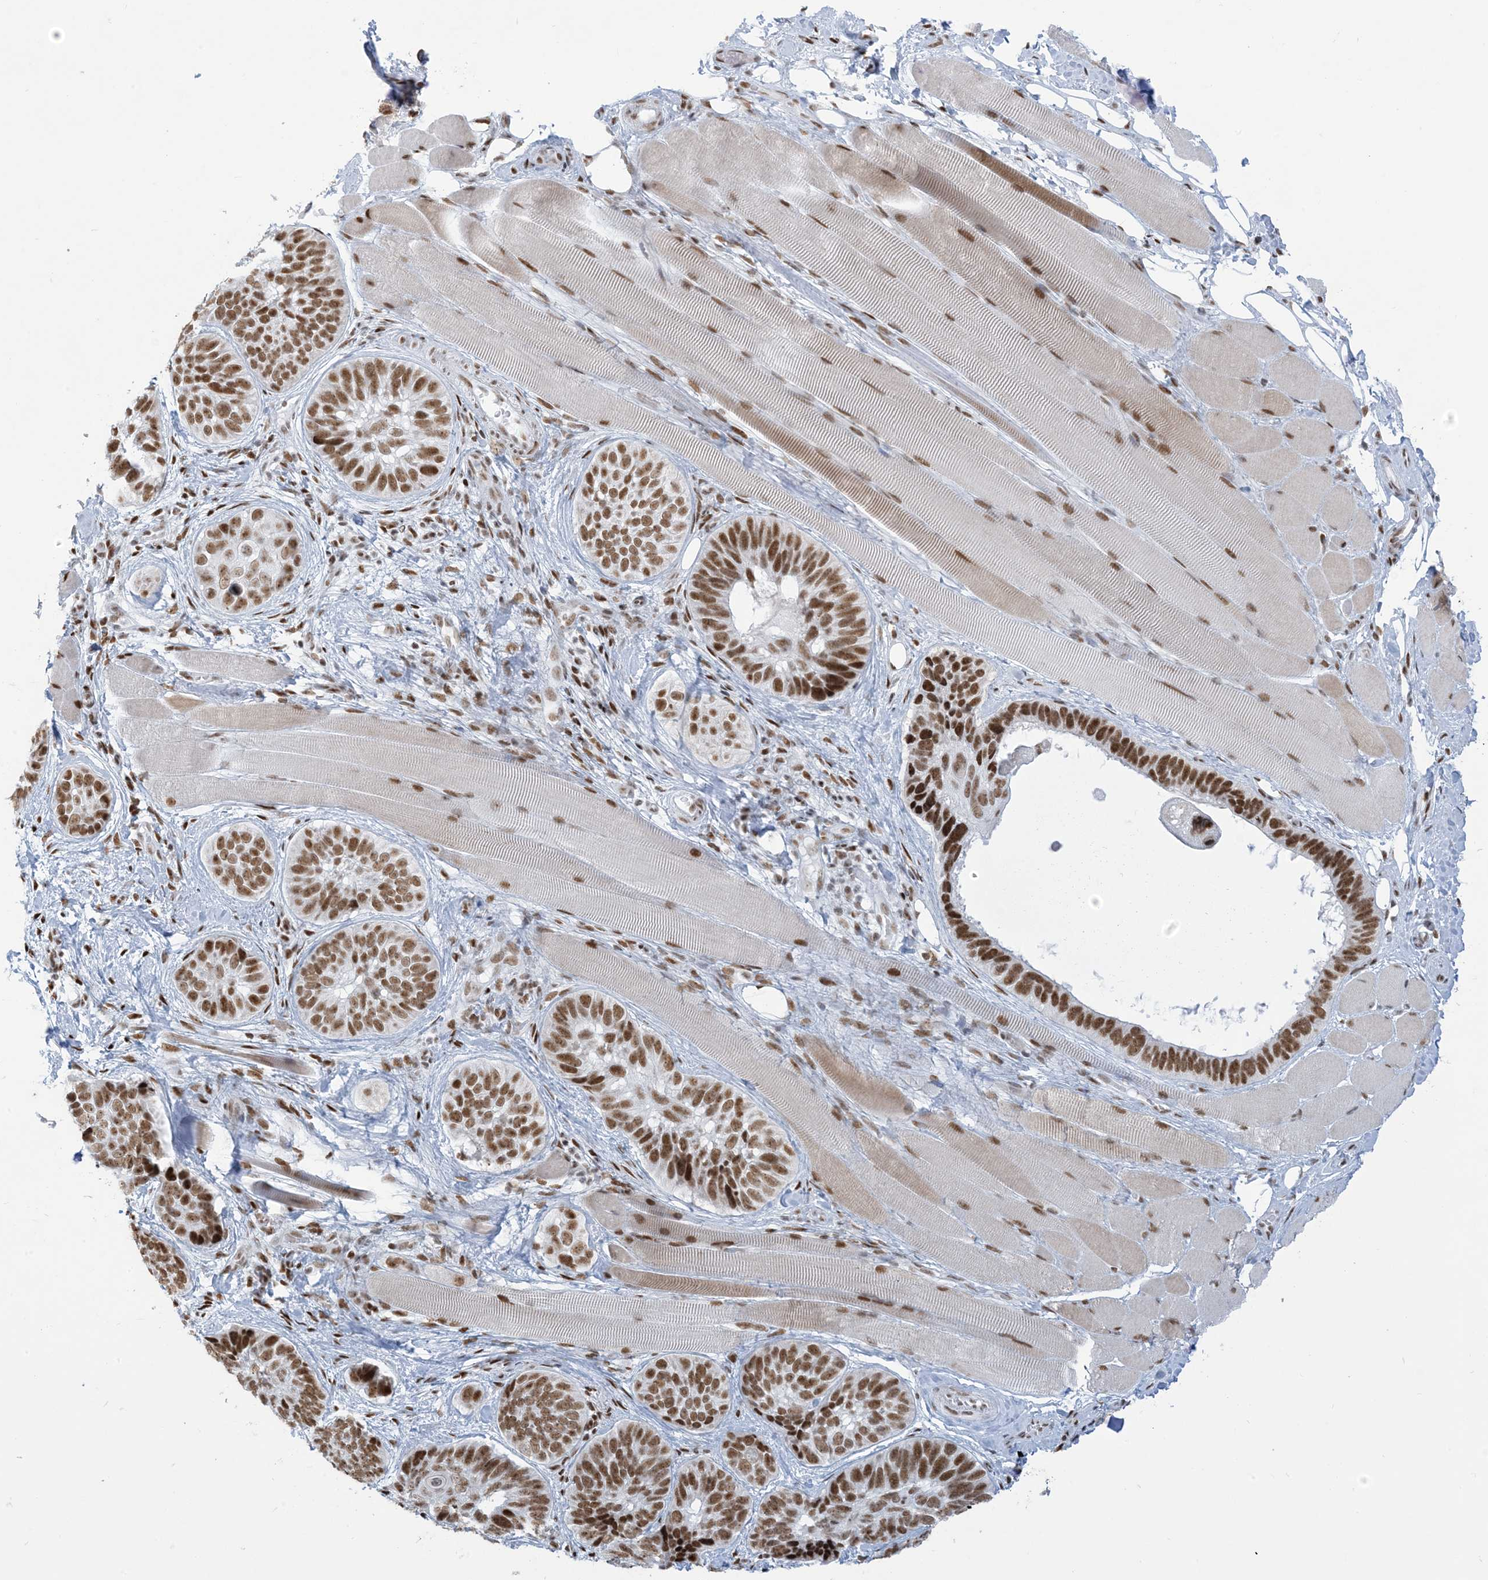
{"staining": {"intensity": "moderate", "quantity": ">75%", "location": "nuclear"}, "tissue": "skin cancer", "cell_type": "Tumor cells", "image_type": "cancer", "snomed": [{"axis": "morphology", "description": "Basal cell carcinoma"}, {"axis": "topography", "description": "Skin"}], "caption": "Moderate nuclear expression is identified in about >75% of tumor cells in basal cell carcinoma (skin).", "gene": "STAG1", "patient": {"sex": "male", "age": 62}}